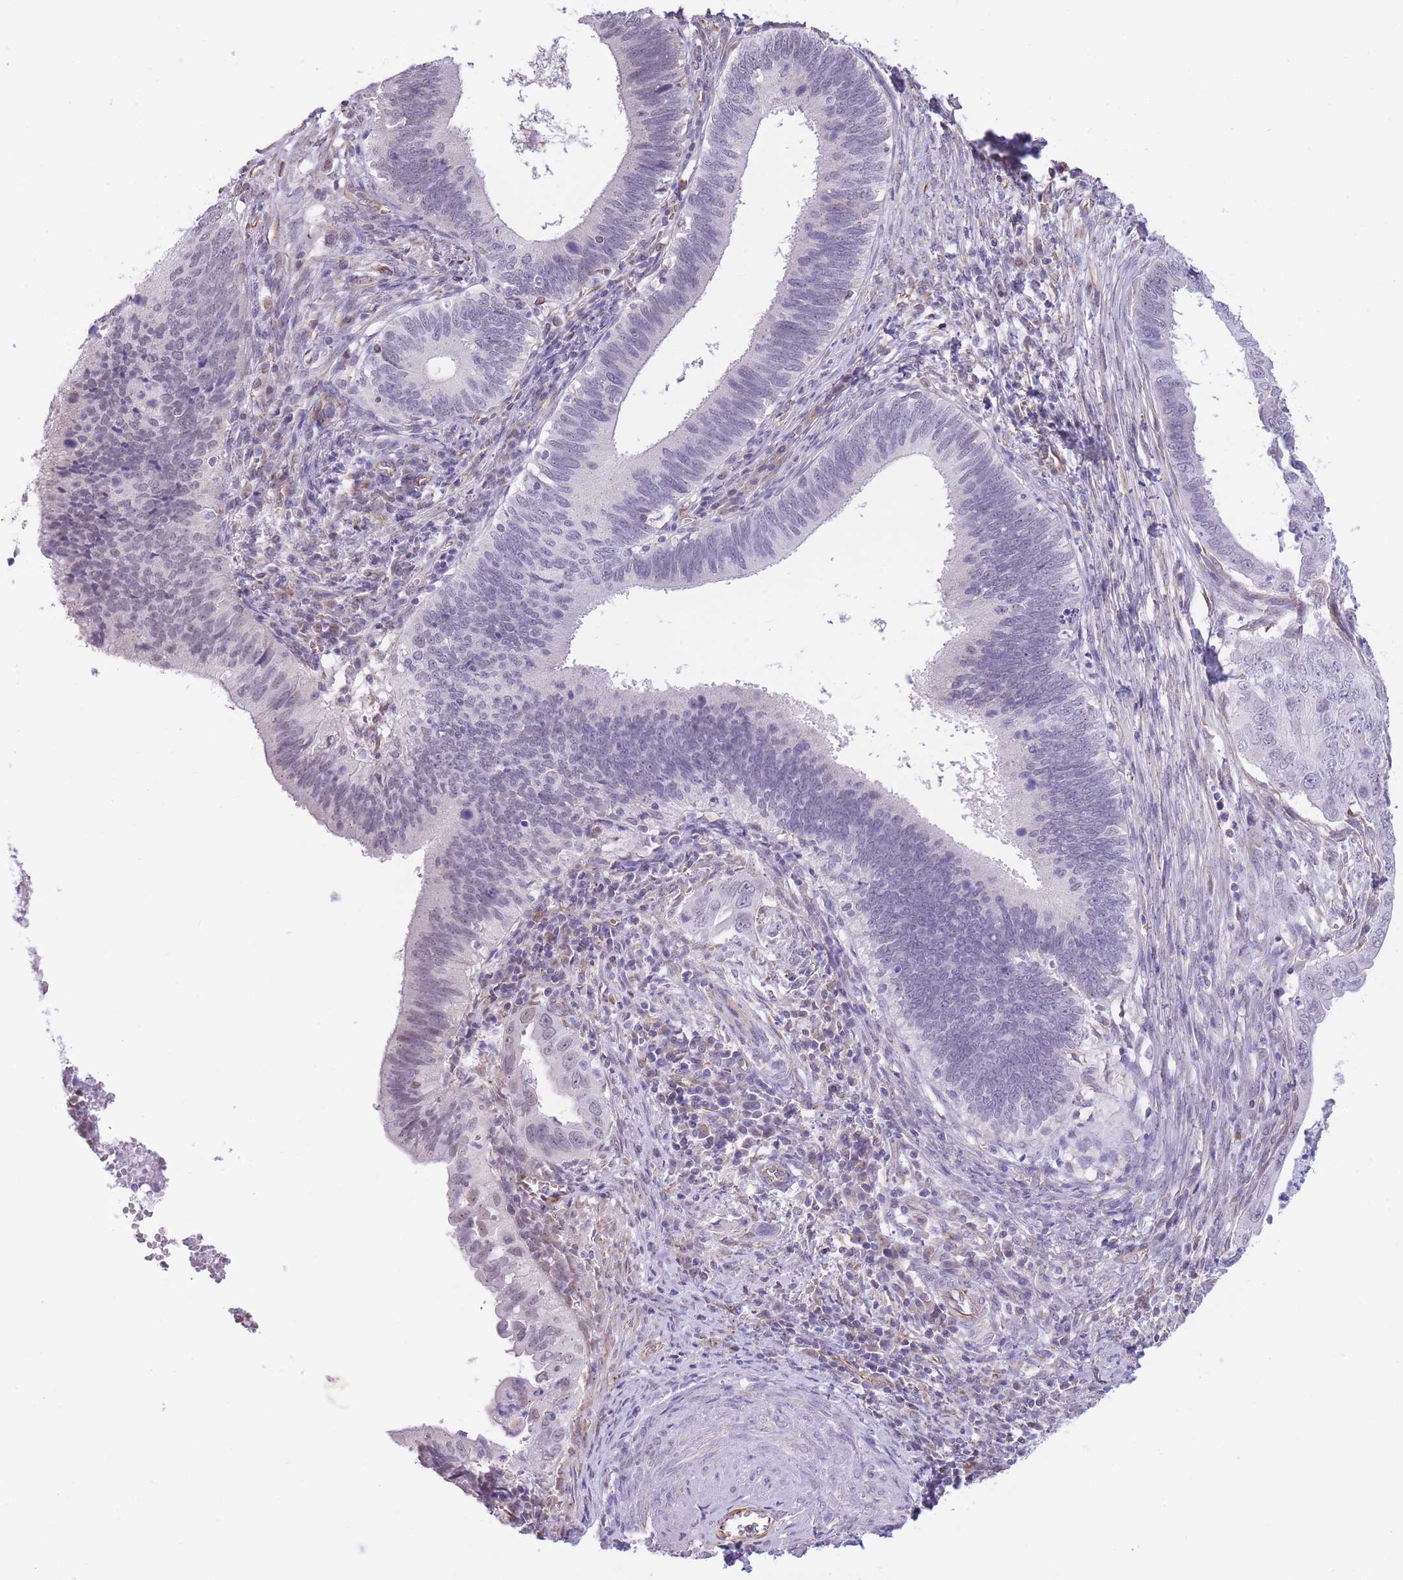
{"staining": {"intensity": "negative", "quantity": "none", "location": "none"}, "tissue": "cervical cancer", "cell_type": "Tumor cells", "image_type": "cancer", "snomed": [{"axis": "morphology", "description": "Adenocarcinoma, NOS"}, {"axis": "topography", "description": "Cervix"}], "caption": "Tumor cells are negative for protein expression in human adenocarcinoma (cervical). The staining is performed using DAB brown chromogen with nuclei counter-stained in using hematoxylin.", "gene": "PSG8", "patient": {"sex": "female", "age": 42}}